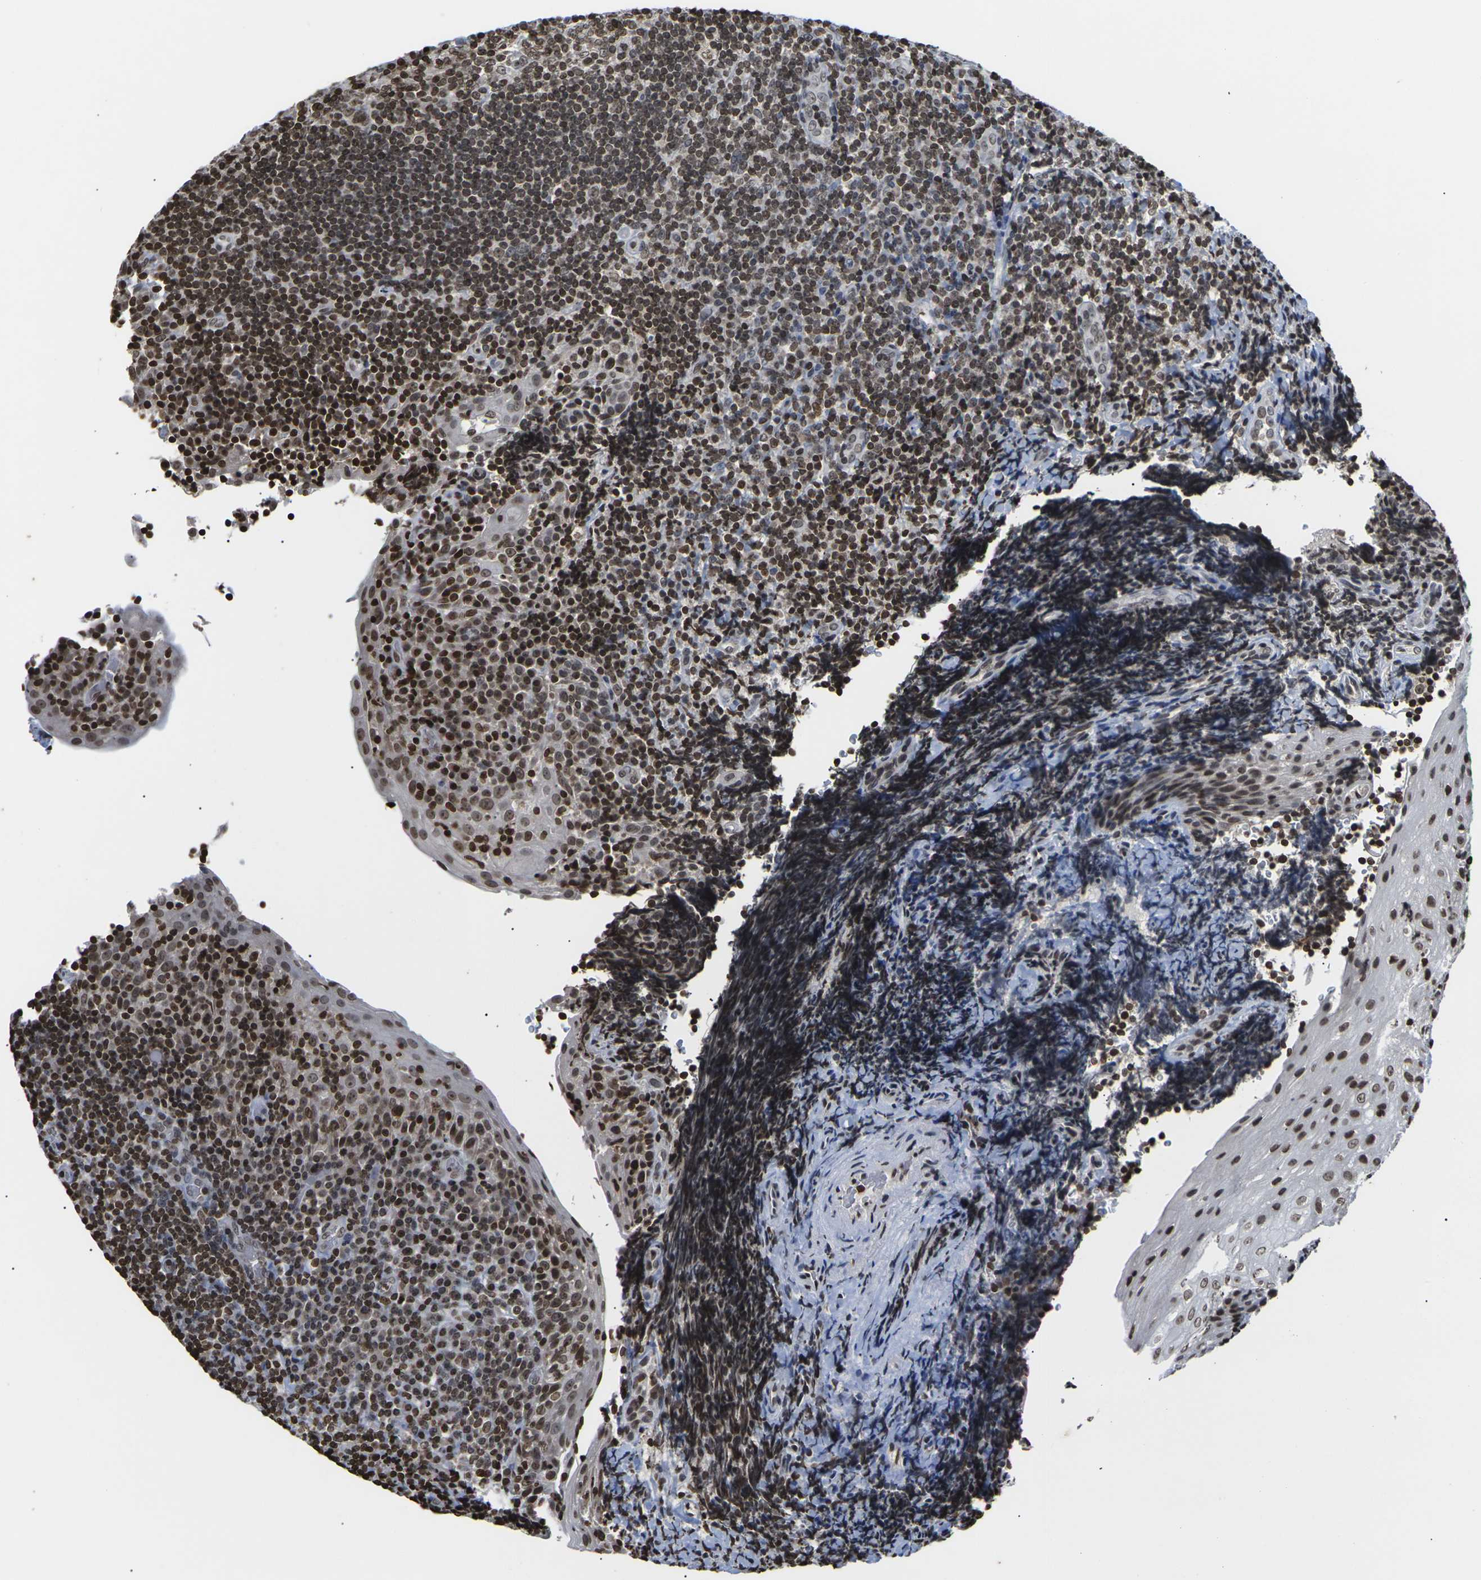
{"staining": {"intensity": "moderate", "quantity": ">75%", "location": "nuclear"}, "tissue": "tonsil", "cell_type": "Germinal center cells", "image_type": "normal", "snomed": [{"axis": "morphology", "description": "Normal tissue, NOS"}, {"axis": "topography", "description": "Tonsil"}], "caption": "Brown immunohistochemical staining in benign human tonsil shows moderate nuclear staining in approximately >75% of germinal center cells.", "gene": "ETV5", "patient": {"sex": "male", "age": 37}}